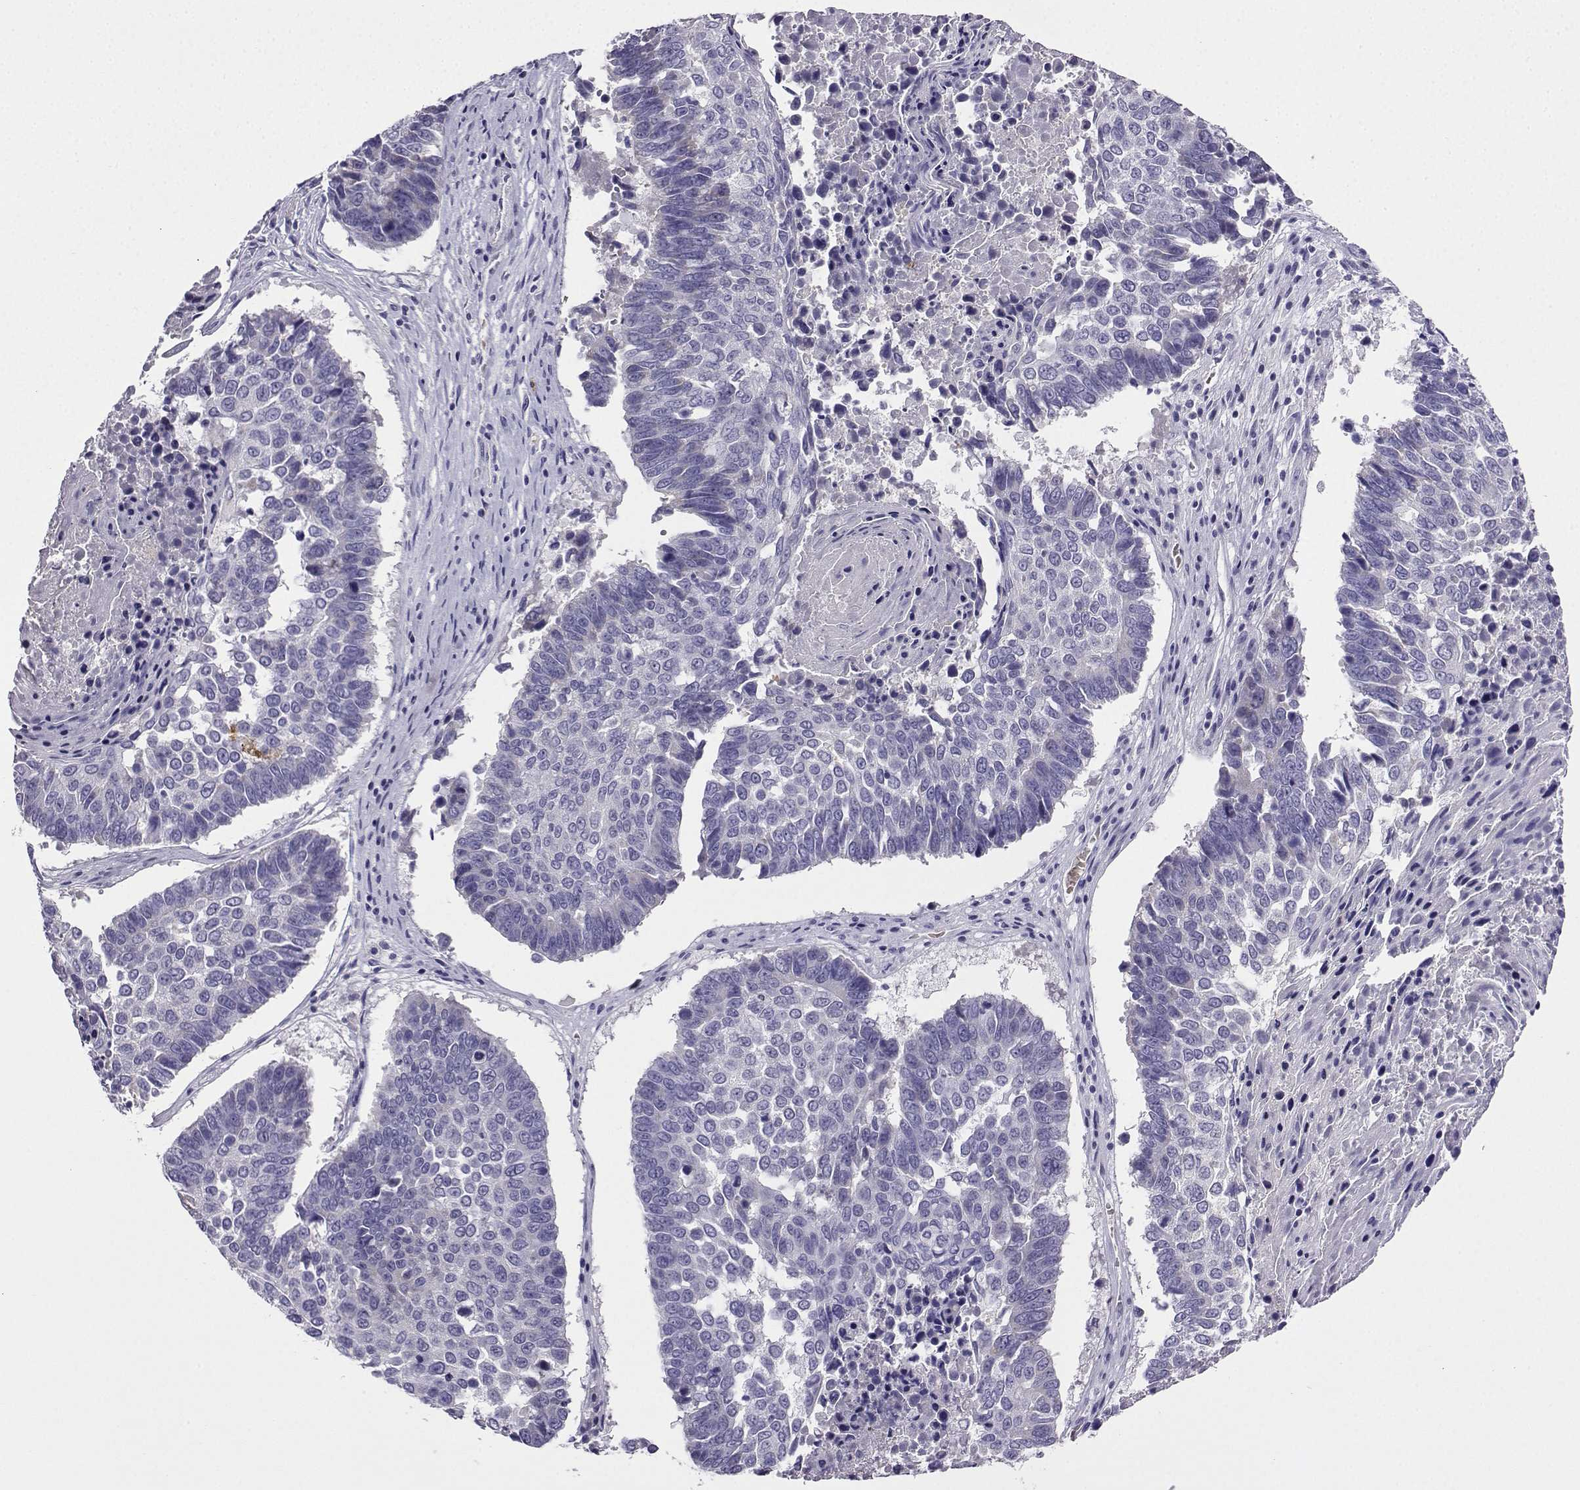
{"staining": {"intensity": "negative", "quantity": "none", "location": "none"}, "tissue": "lung cancer", "cell_type": "Tumor cells", "image_type": "cancer", "snomed": [{"axis": "morphology", "description": "Squamous cell carcinoma, NOS"}, {"axis": "topography", "description": "Lung"}], "caption": "The micrograph exhibits no significant positivity in tumor cells of lung cancer. Nuclei are stained in blue.", "gene": "LINGO1", "patient": {"sex": "male", "age": 73}}